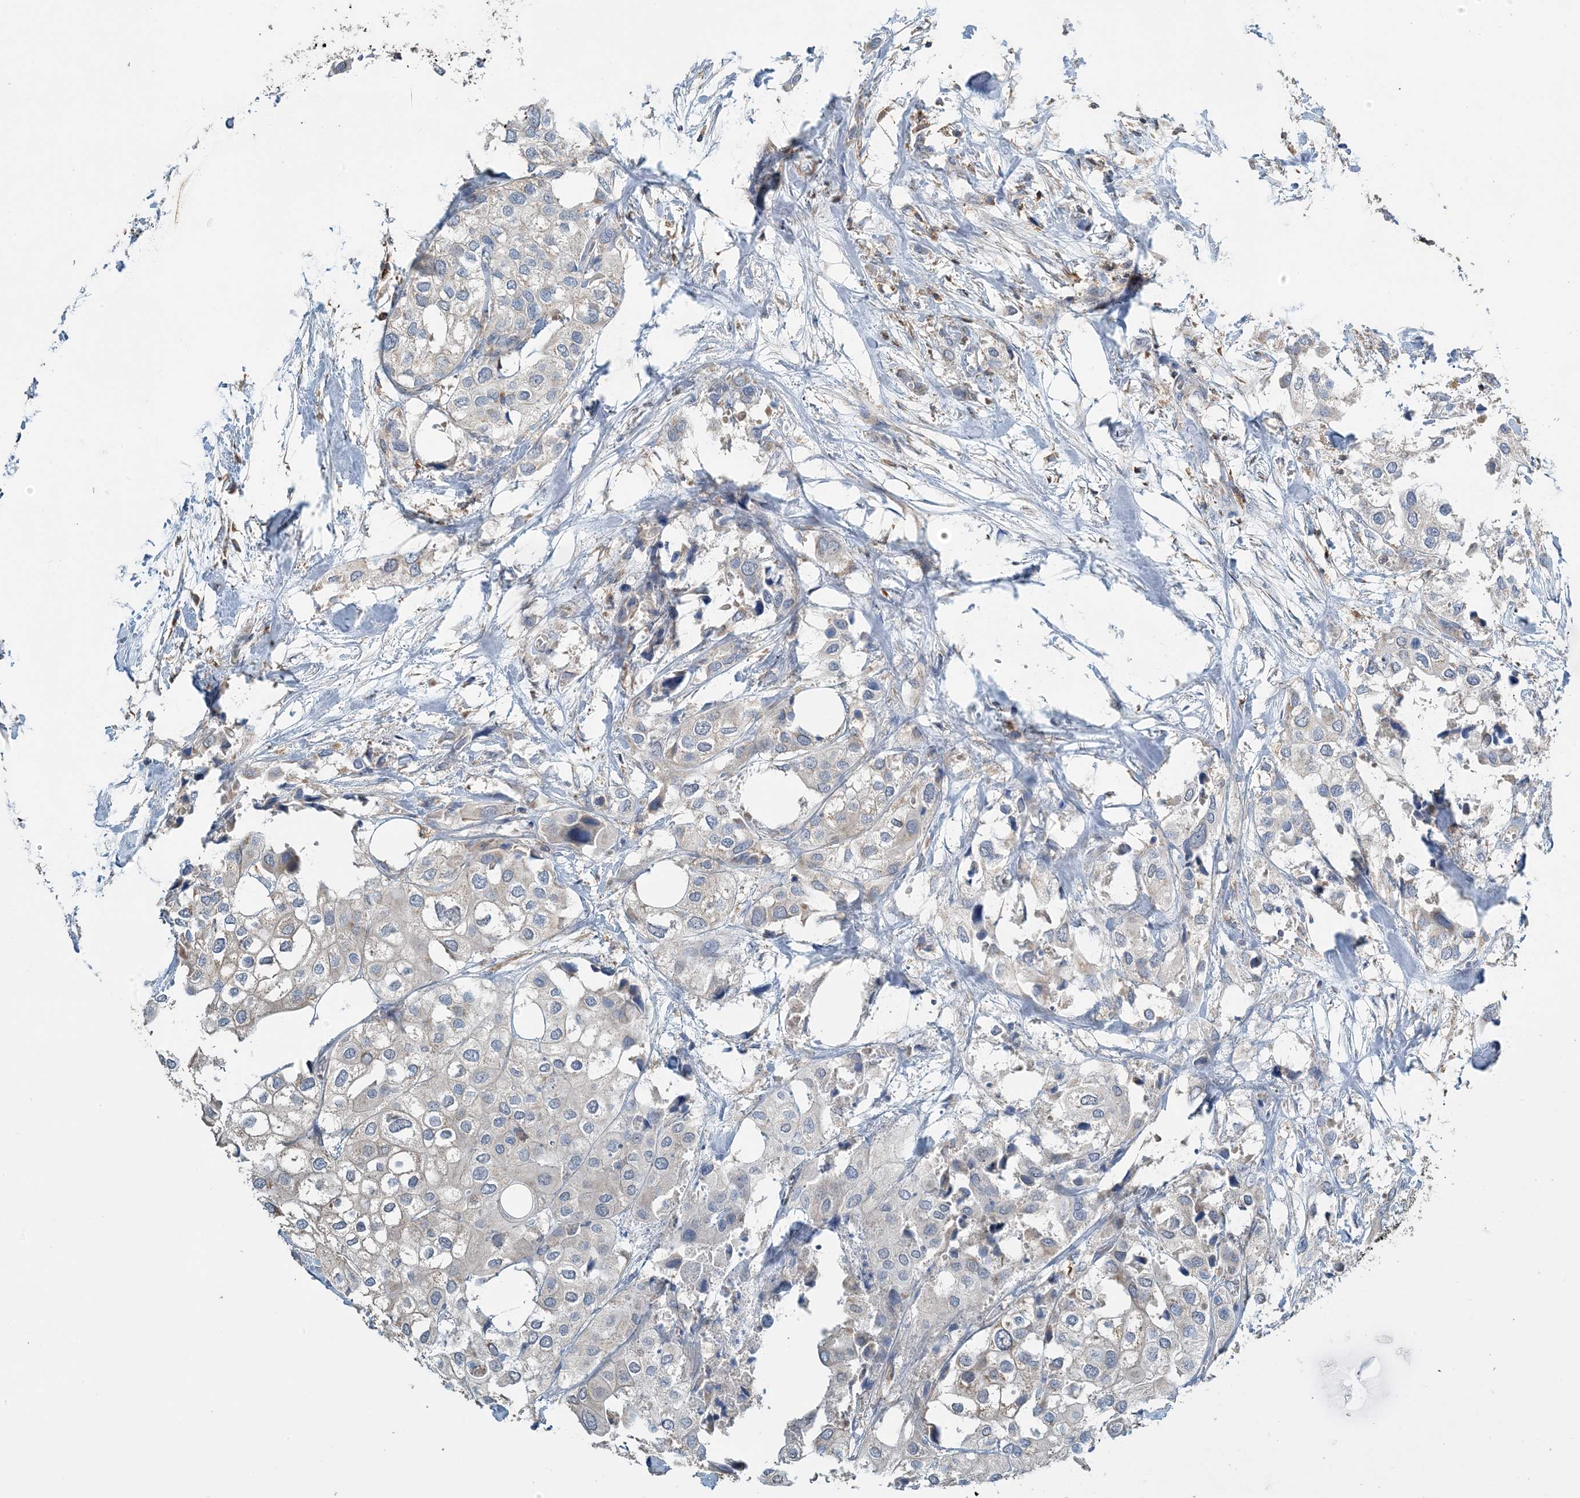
{"staining": {"intensity": "negative", "quantity": "none", "location": "none"}, "tissue": "urothelial cancer", "cell_type": "Tumor cells", "image_type": "cancer", "snomed": [{"axis": "morphology", "description": "Urothelial carcinoma, High grade"}, {"axis": "topography", "description": "Urinary bladder"}], "caption": "Image shows no significant protein positivity in tumor cells of urothelial carcinoma (high-grade).", "gene": "TMLHE", "patient": {"sex": "male", "age": 64}}